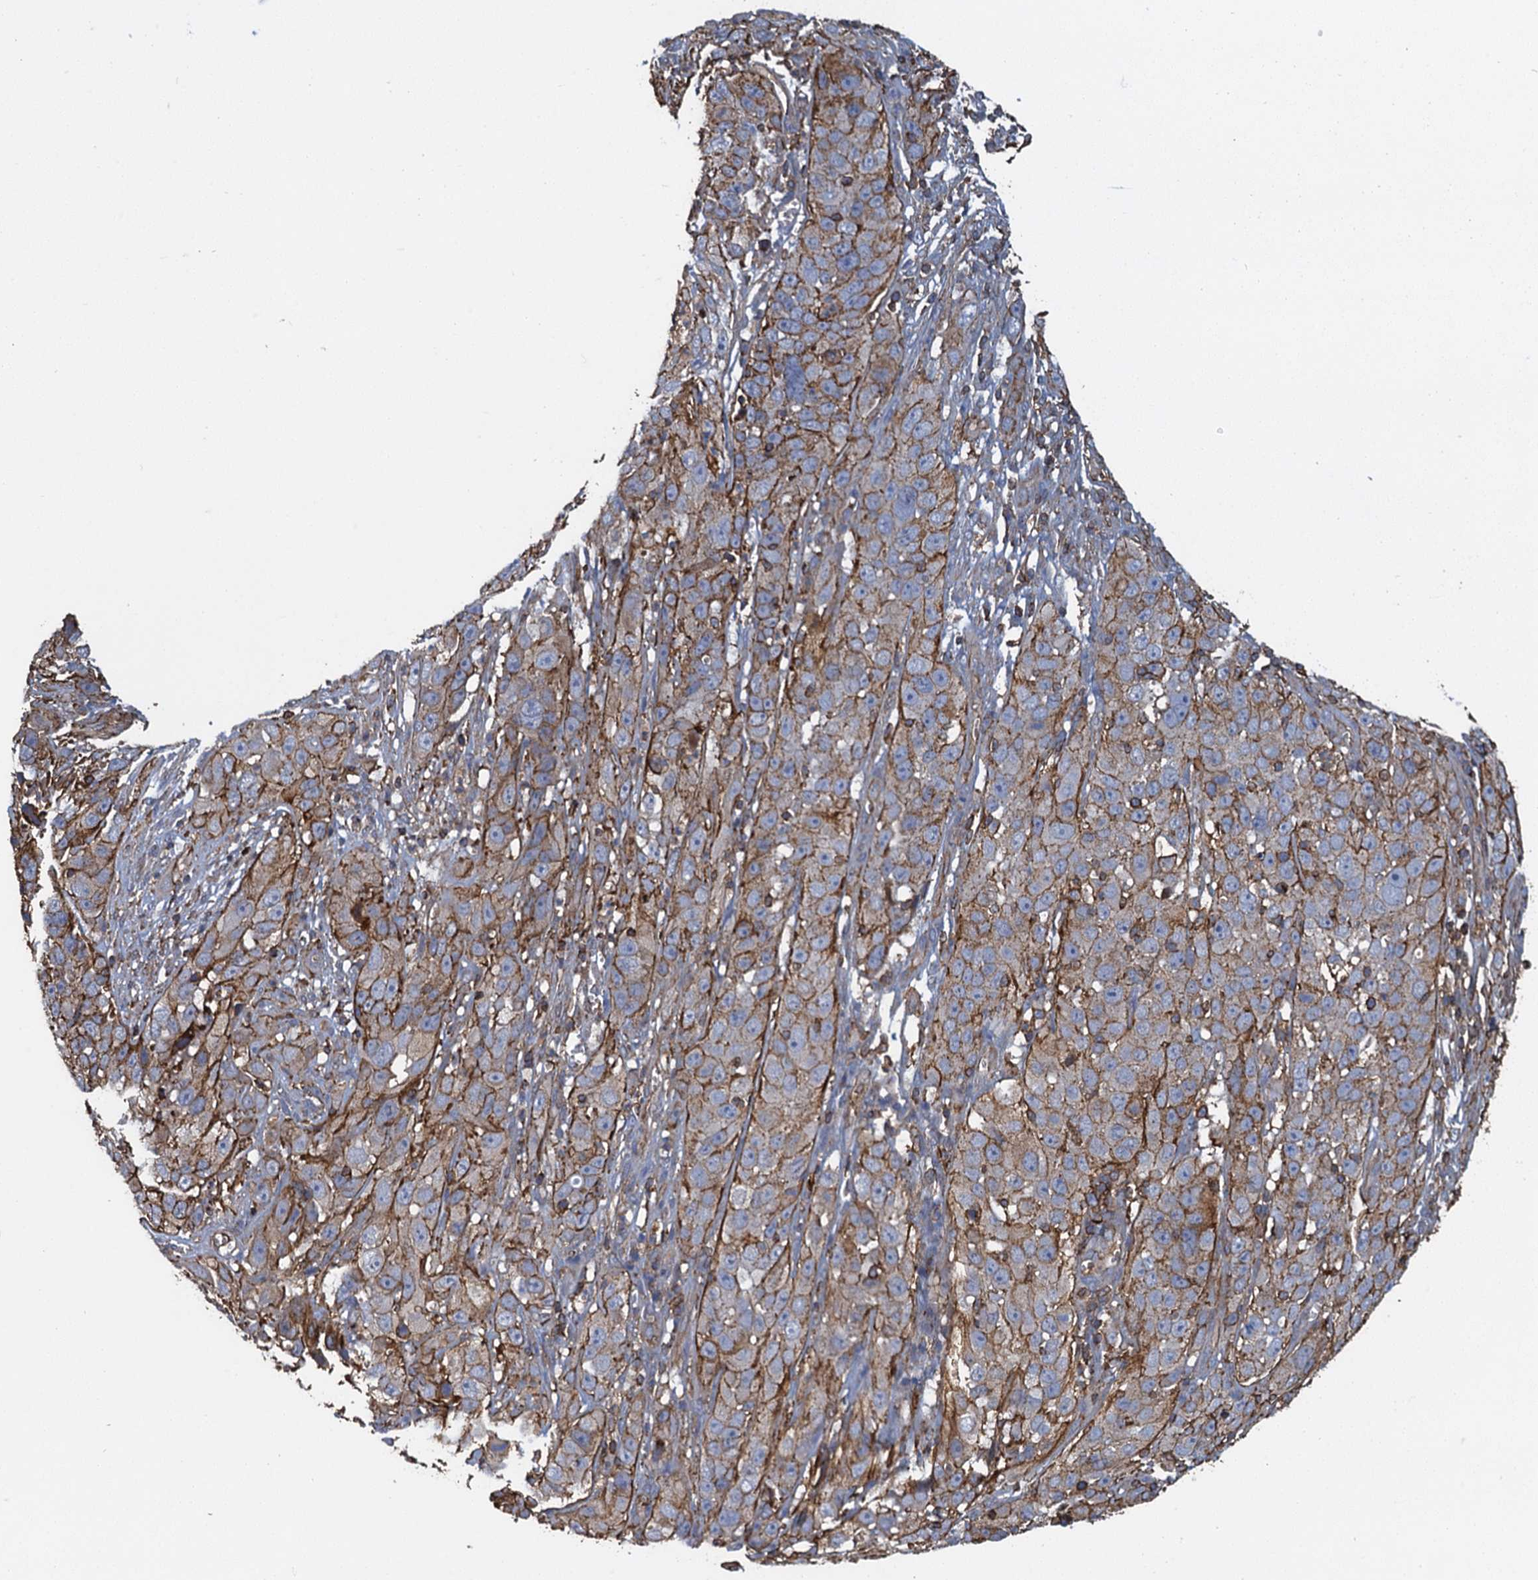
{"staining": {"intensity": "moderate", "quantity": "25%-75%", "location": "cytoplasmic/membranous"}, "tissue": "cervical cancer", "cell_type": "Tumor cells", "image_type": "cancer", "snomed": [{"axis": "morphology", "description": "Squamous cell carcinoma, NOS"}, {"axis": "topography", "description": "Cervix"}], "caption": "Cervical cancer (squamous cell carcinoma) stained for a protein demonstrates moderate cytoplasmic/membranous positivity in tumor cells. (Stains: DAB in brown, nuclei in blue, Microscopy: brightfield microscopy at high magnification).", "gene": "PROSER2", "patient": {"sex": "female", "age": 32}}